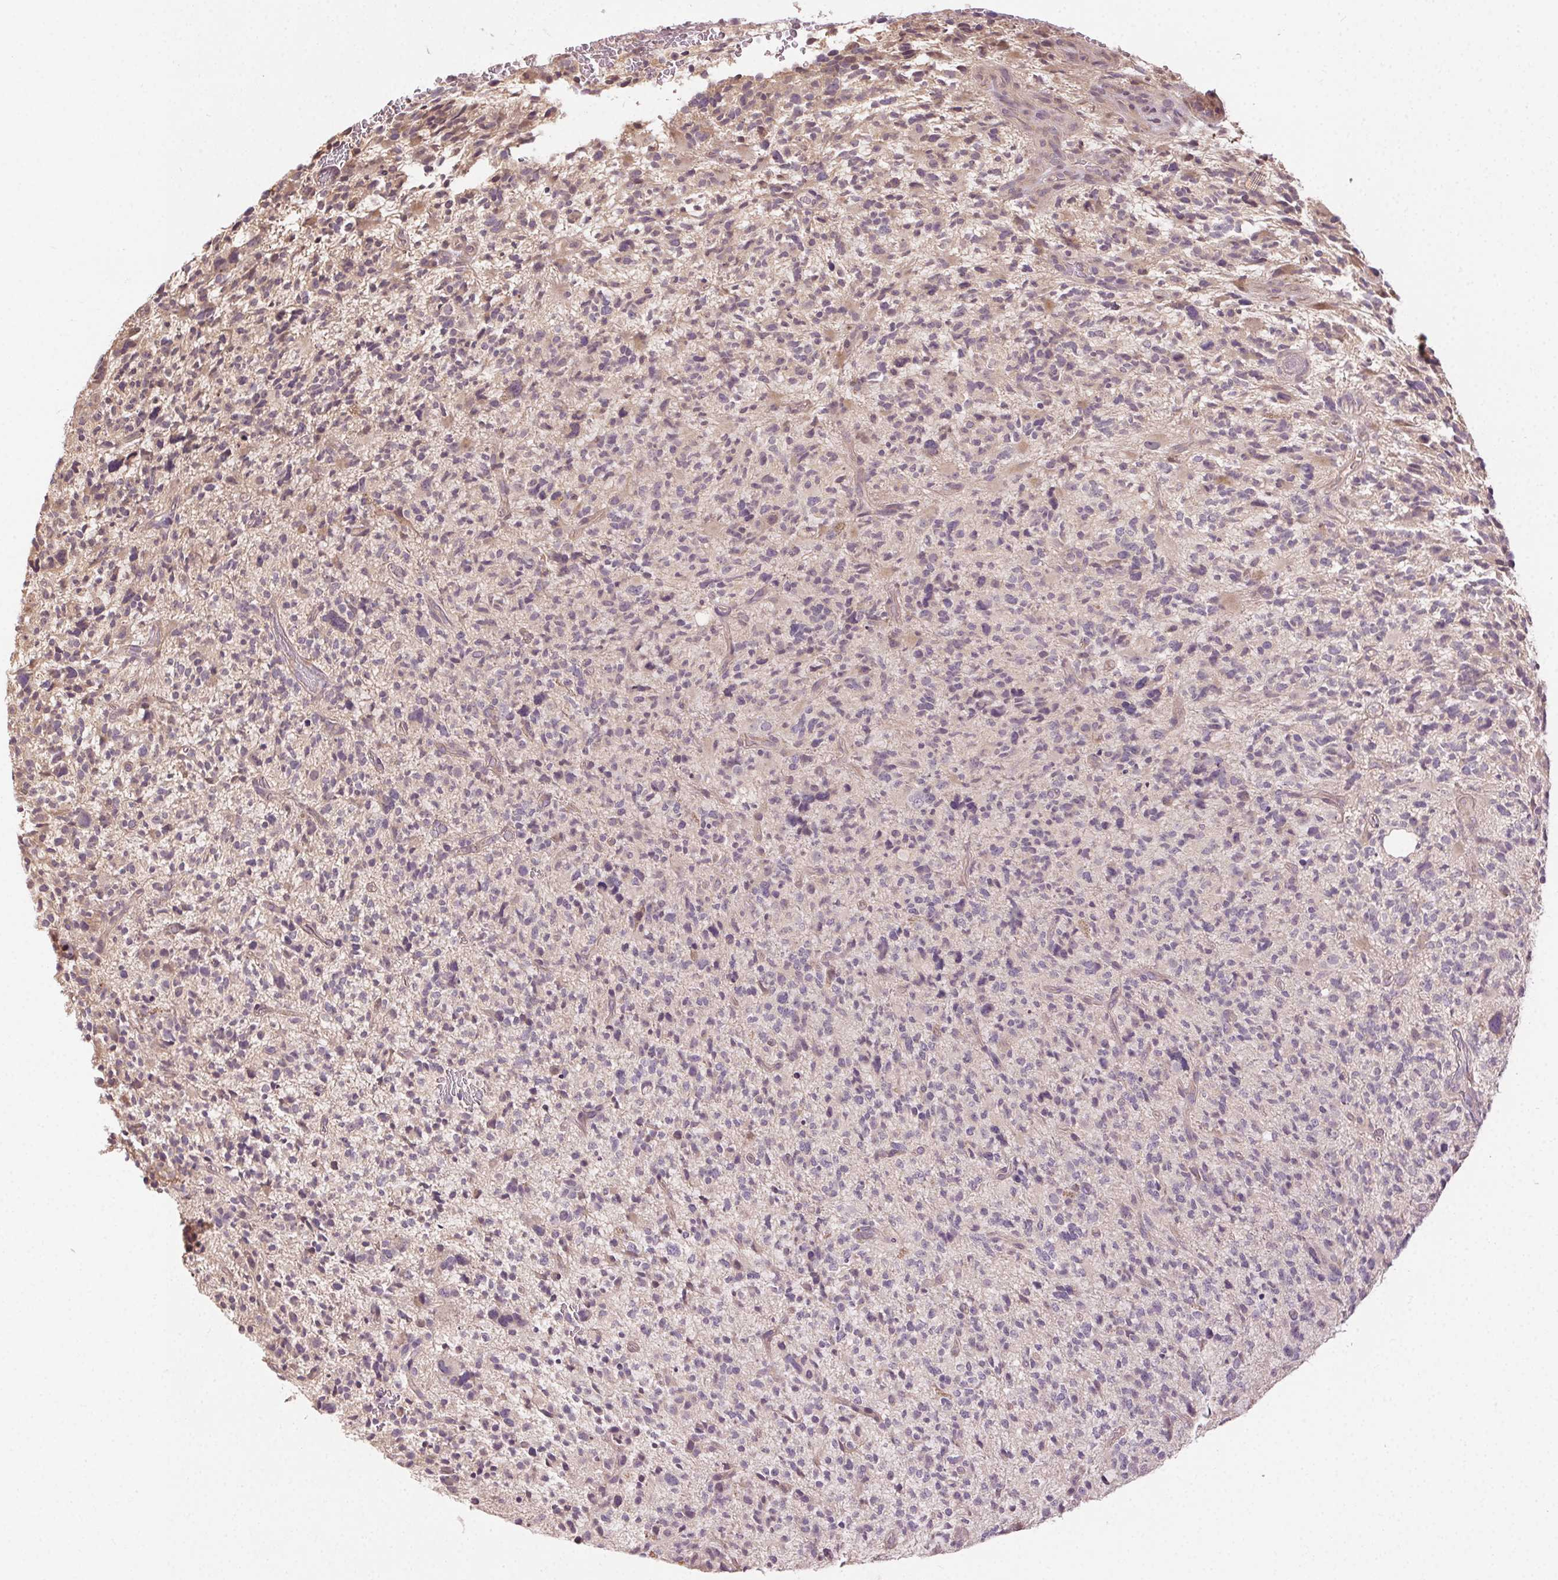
{"staining": {"intensity": "negative", "quantity": "none", "location": "none"}, "tissue": "glioma", "cell_type": "Tumor cells", "image_type": "cancer", "snomed": [{"axis": "morphology", "description": "Glioma, malignant, High grade"}, {"axis": "topography", "description": "Brain"}], "caption": "This is a histopathology image of immunohistochemistry (IHC) staining of glioma, which shows no expression in tumor cells.", "gene": "ATP1B3", "patient": {"sex": "female", "age": 71}}